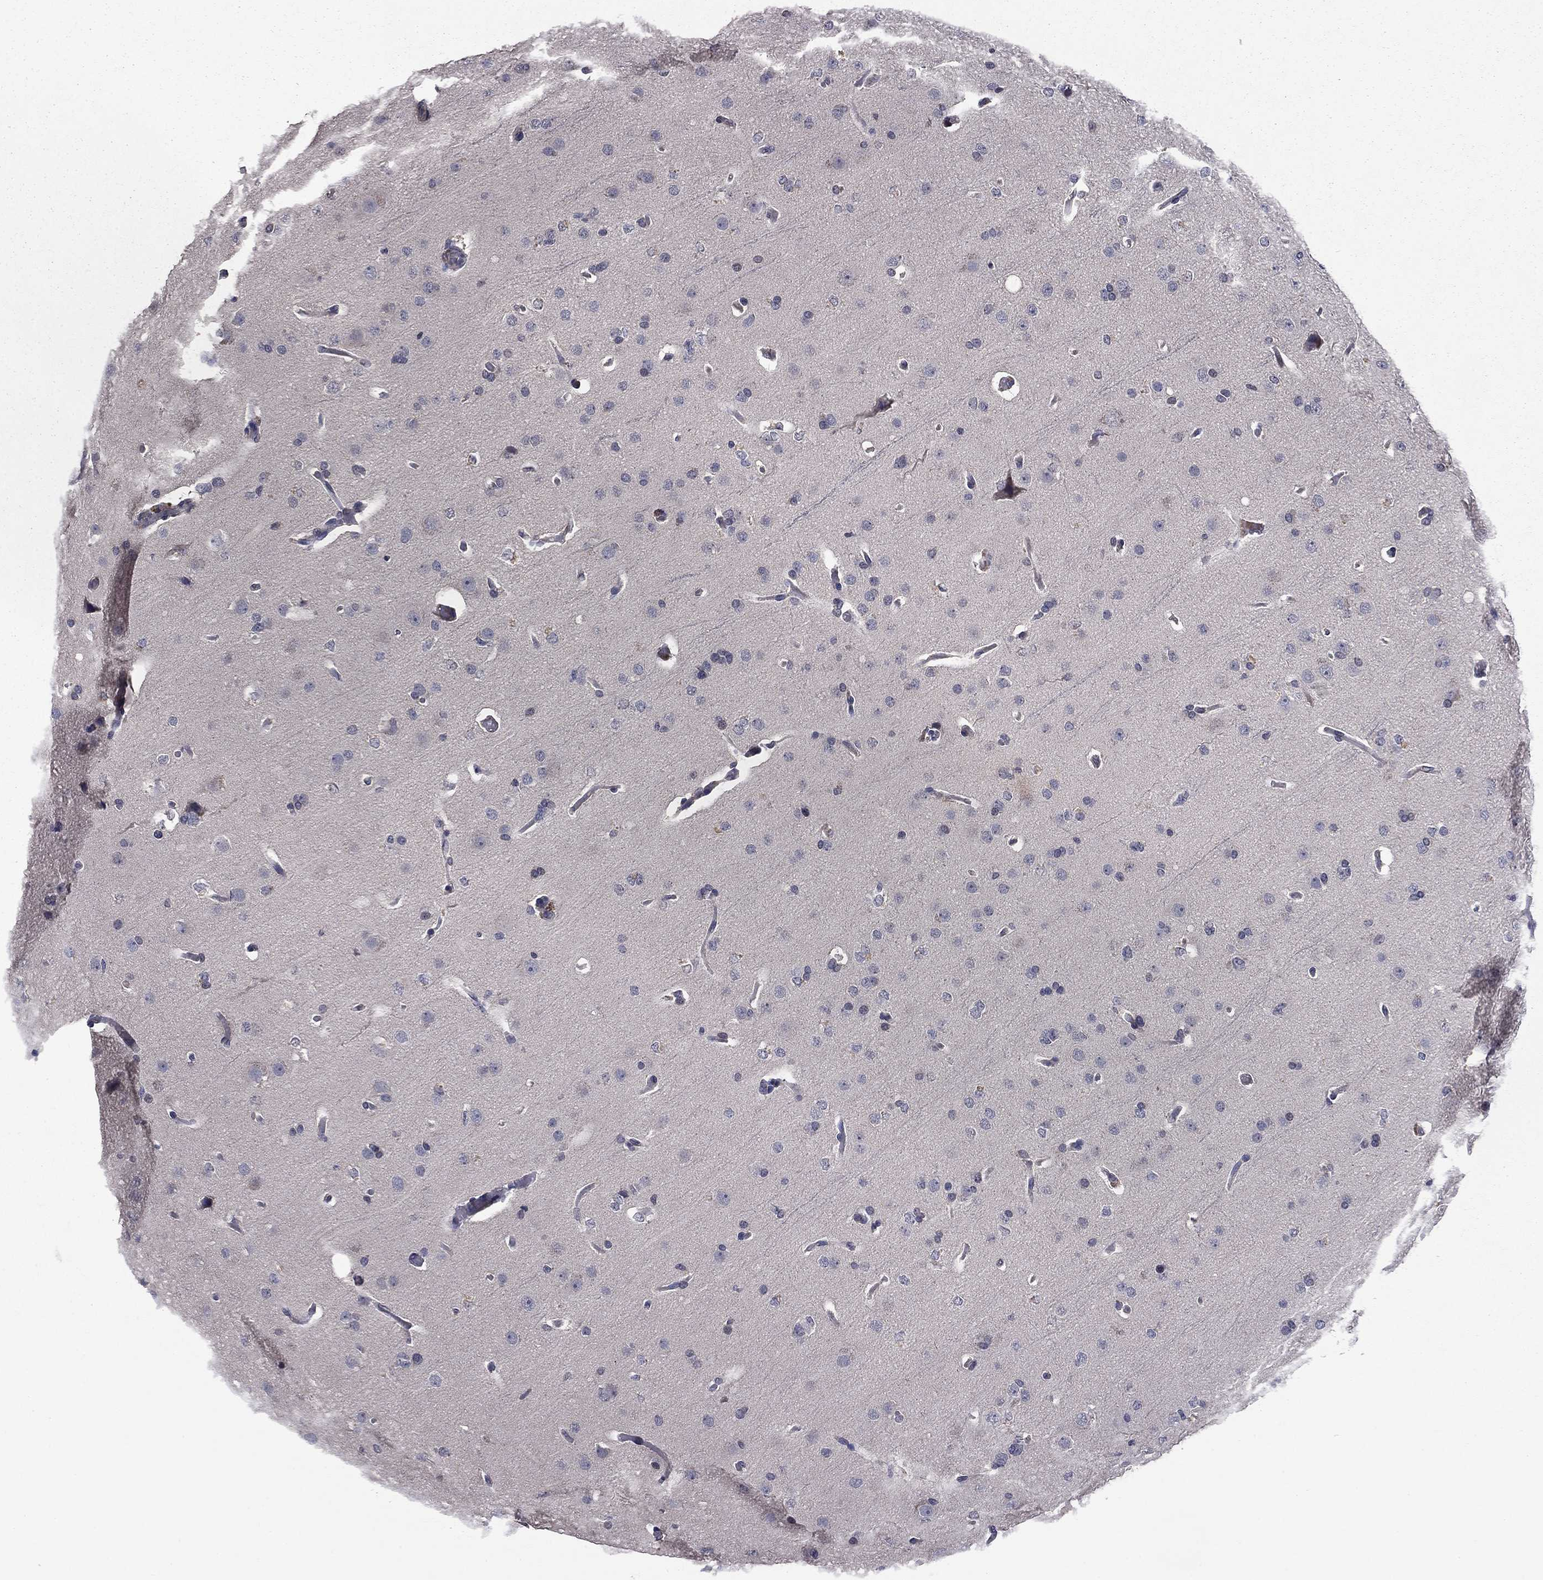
{"staining": {"intensity": "negative", "quantity": "none", "location": "none"}, "tissue": "glioma", "cell_type": "Tumor cells", "image_type": "cancer", "snomed": [{"axis": "morphology", "description": "Glioma, malignant, Low grade"}, {"axis": "topography", "description": "Brain"}], "caption": "Tumor cells are negative for protein expression in human malignant glioma (low-grade).", "gene": "PROS1", "patient": {"sex": "male", "age": 41}}